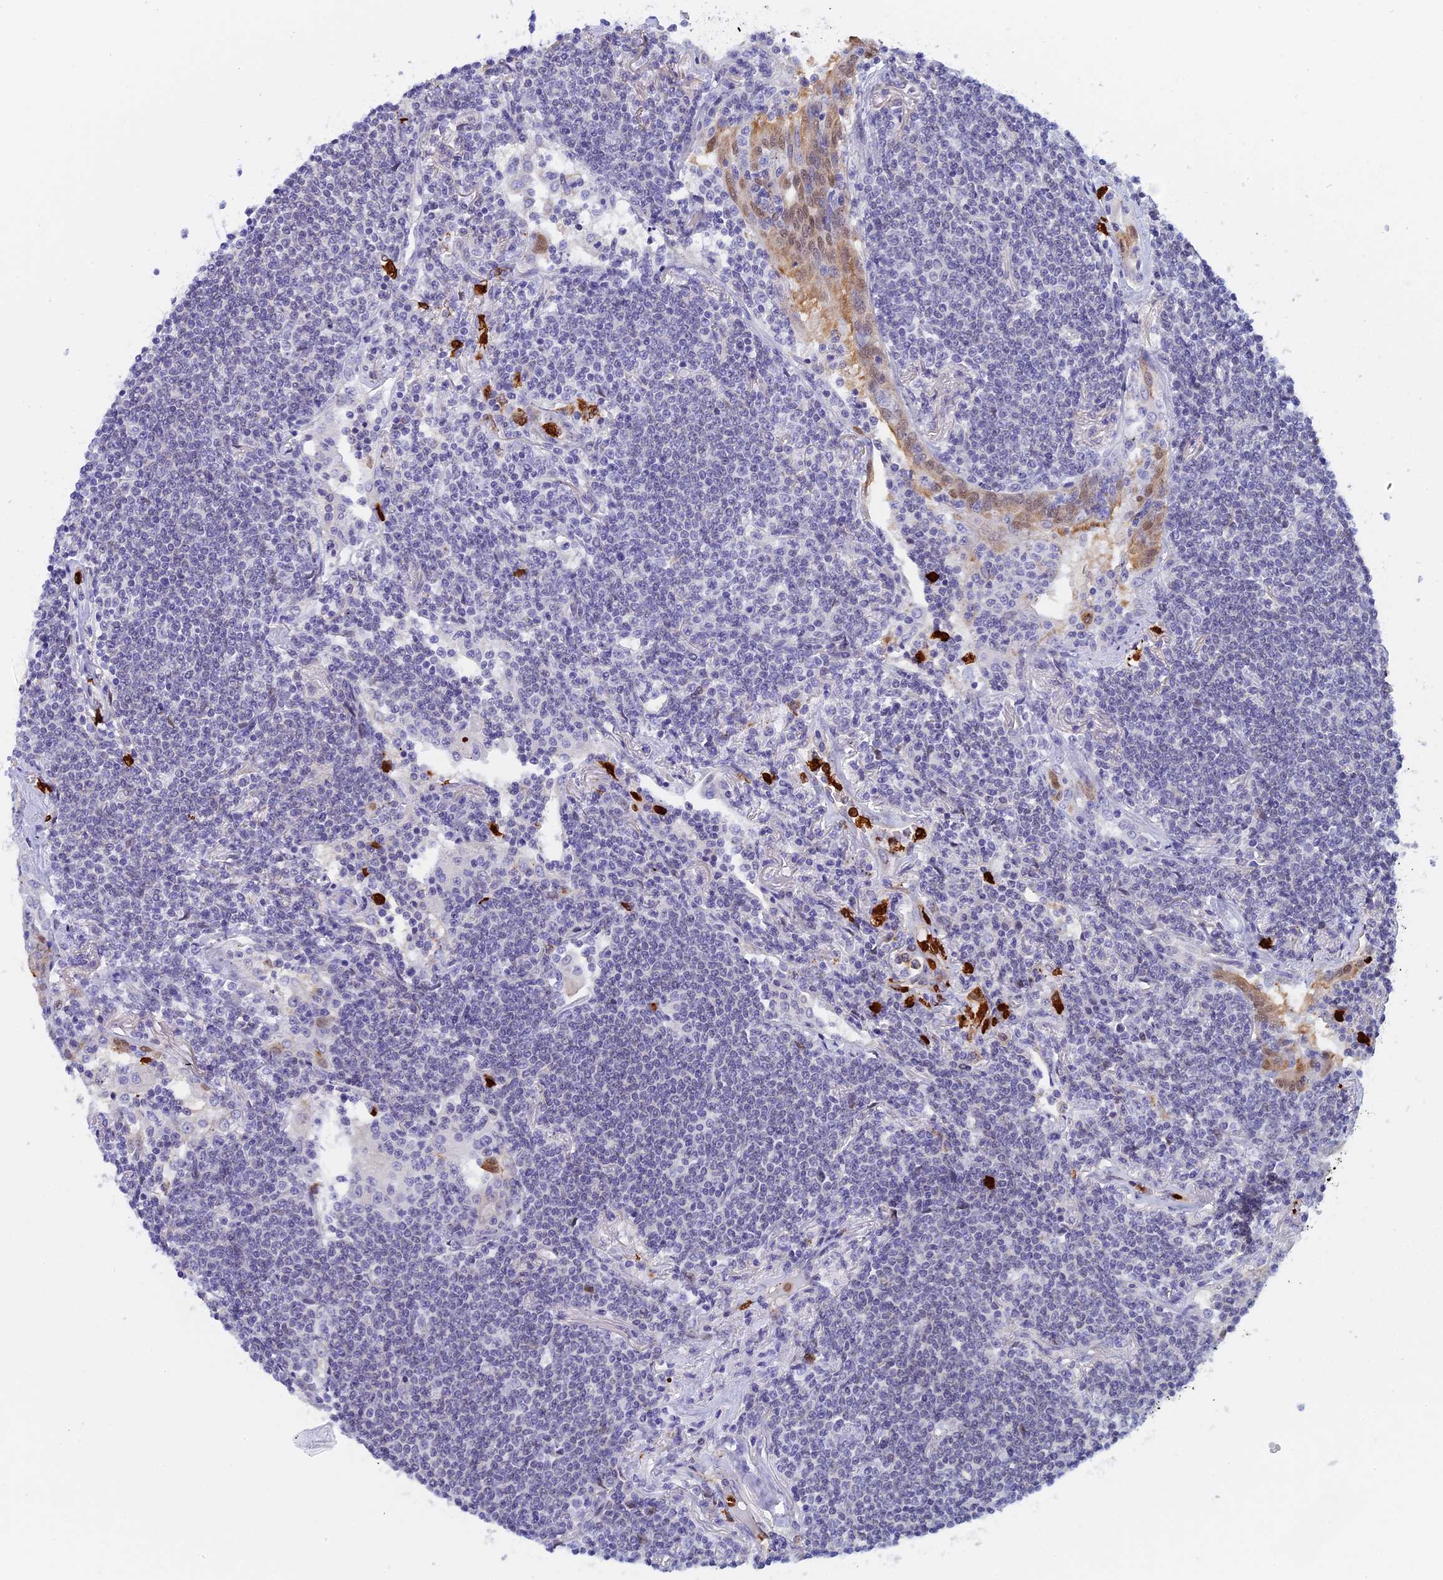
{"staining": {"intensity": "negative", "quantity": "none", "location": "none"}, "tissue": "lymphoma", "cell_type": "Tumor cells", "image_type": "cancer", "snomed": [{"axis": "morphology", "description": "Malignant lymphoma, non-Hodgkin's type, Low grade"}, {"axis": "topography", "description": "Lung"}], "caption": "This histopathology image is of lymphoma stained with immunohistochemistry (IHC) to label a protein in brown with the nuclei are counter-stained blue. There is no positivity in tumor cells.", "gene": "SLC26A1", "patient": {"sex": "female", "age": 71}}